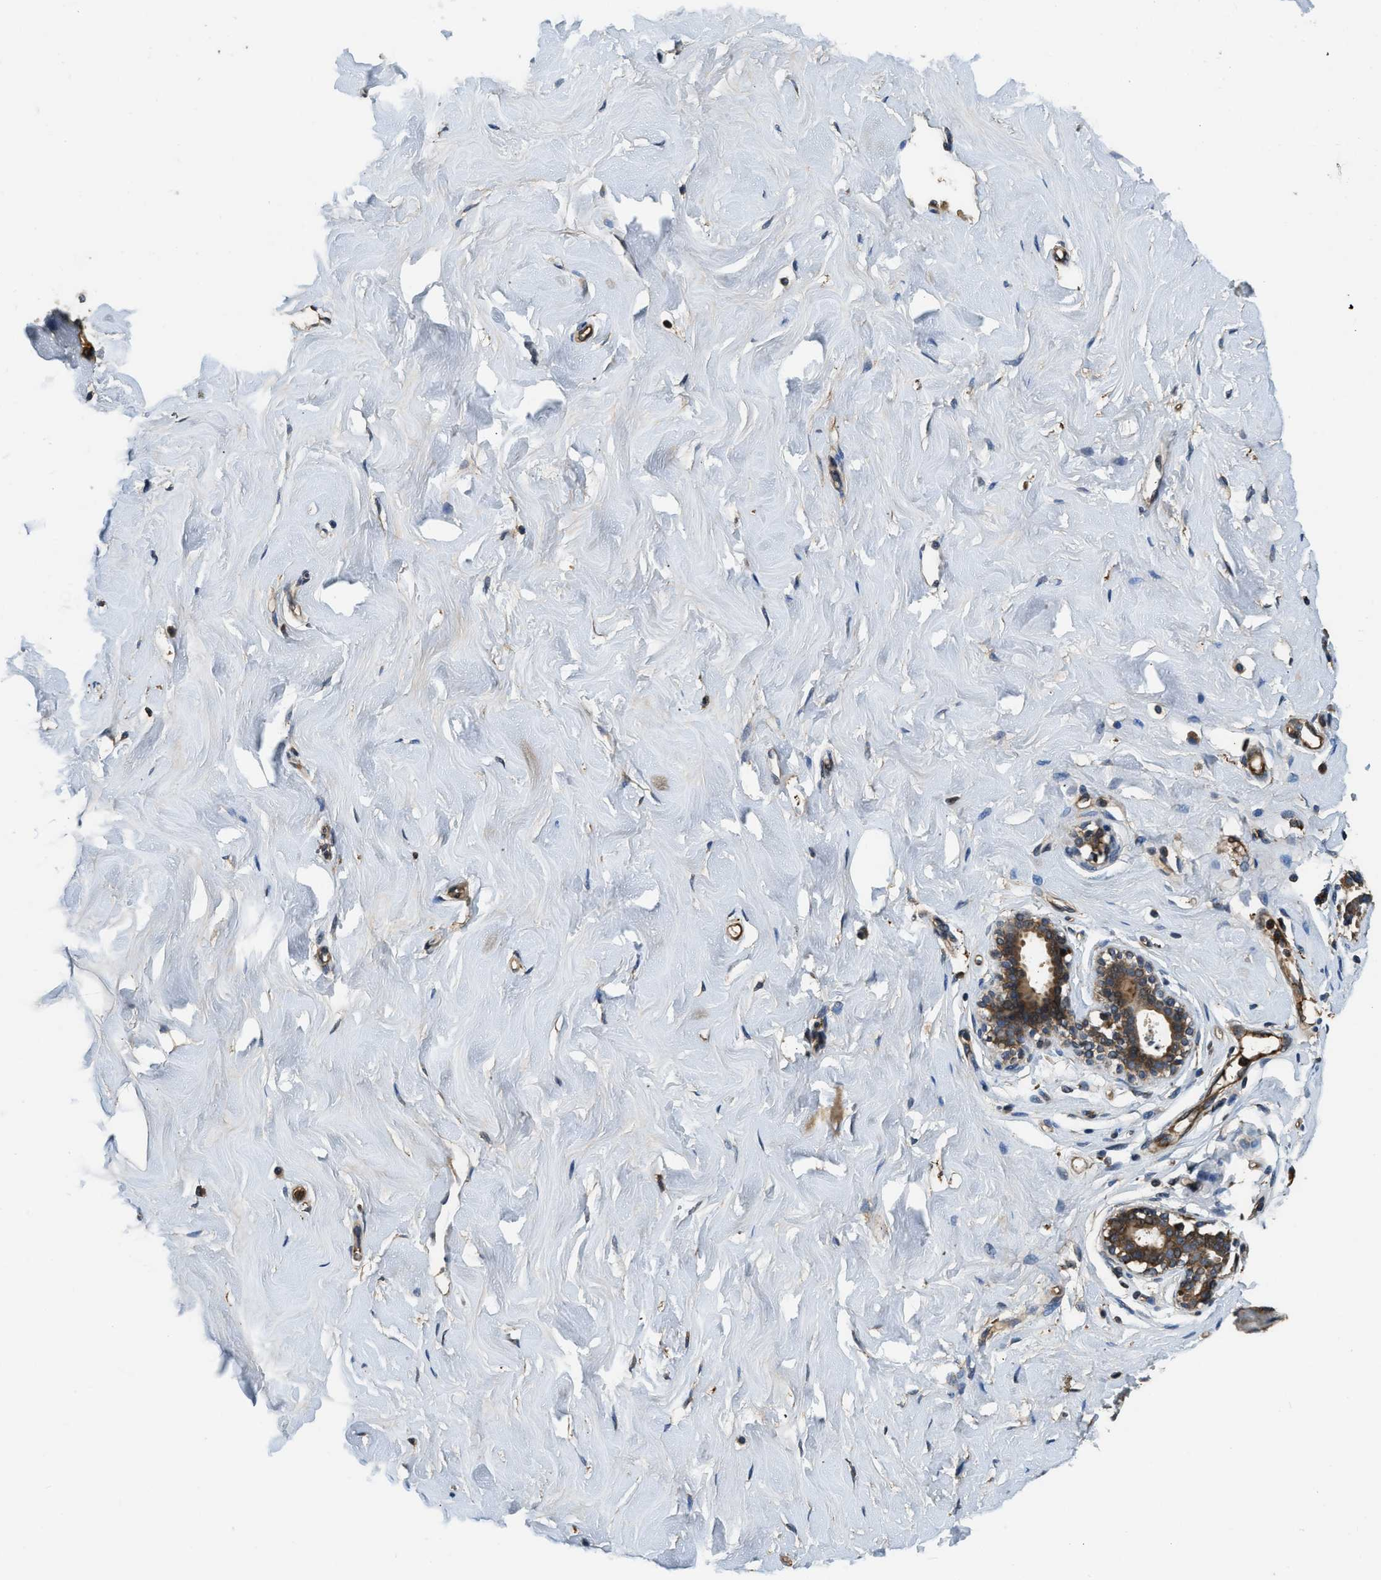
{"staining": {"intensity": "weak", "quantity": ">75%", "location": "cytoplasmic/membranous"}, "tissue": "breast", "cell_type": "Adipocytes", "image_type": "normal", "snomed": [{"axis": "morphology", "description": "Normal tissue, NOS"}, {"axis": "topography", "description": "Breast"}], "caption": "Breast stained with a brown dye reveals weak cytoplasmic/membranous positive staining in about >75% of adipocytes.", "gene": "GGH", "patient": {"sex": "female", "age": 23}}